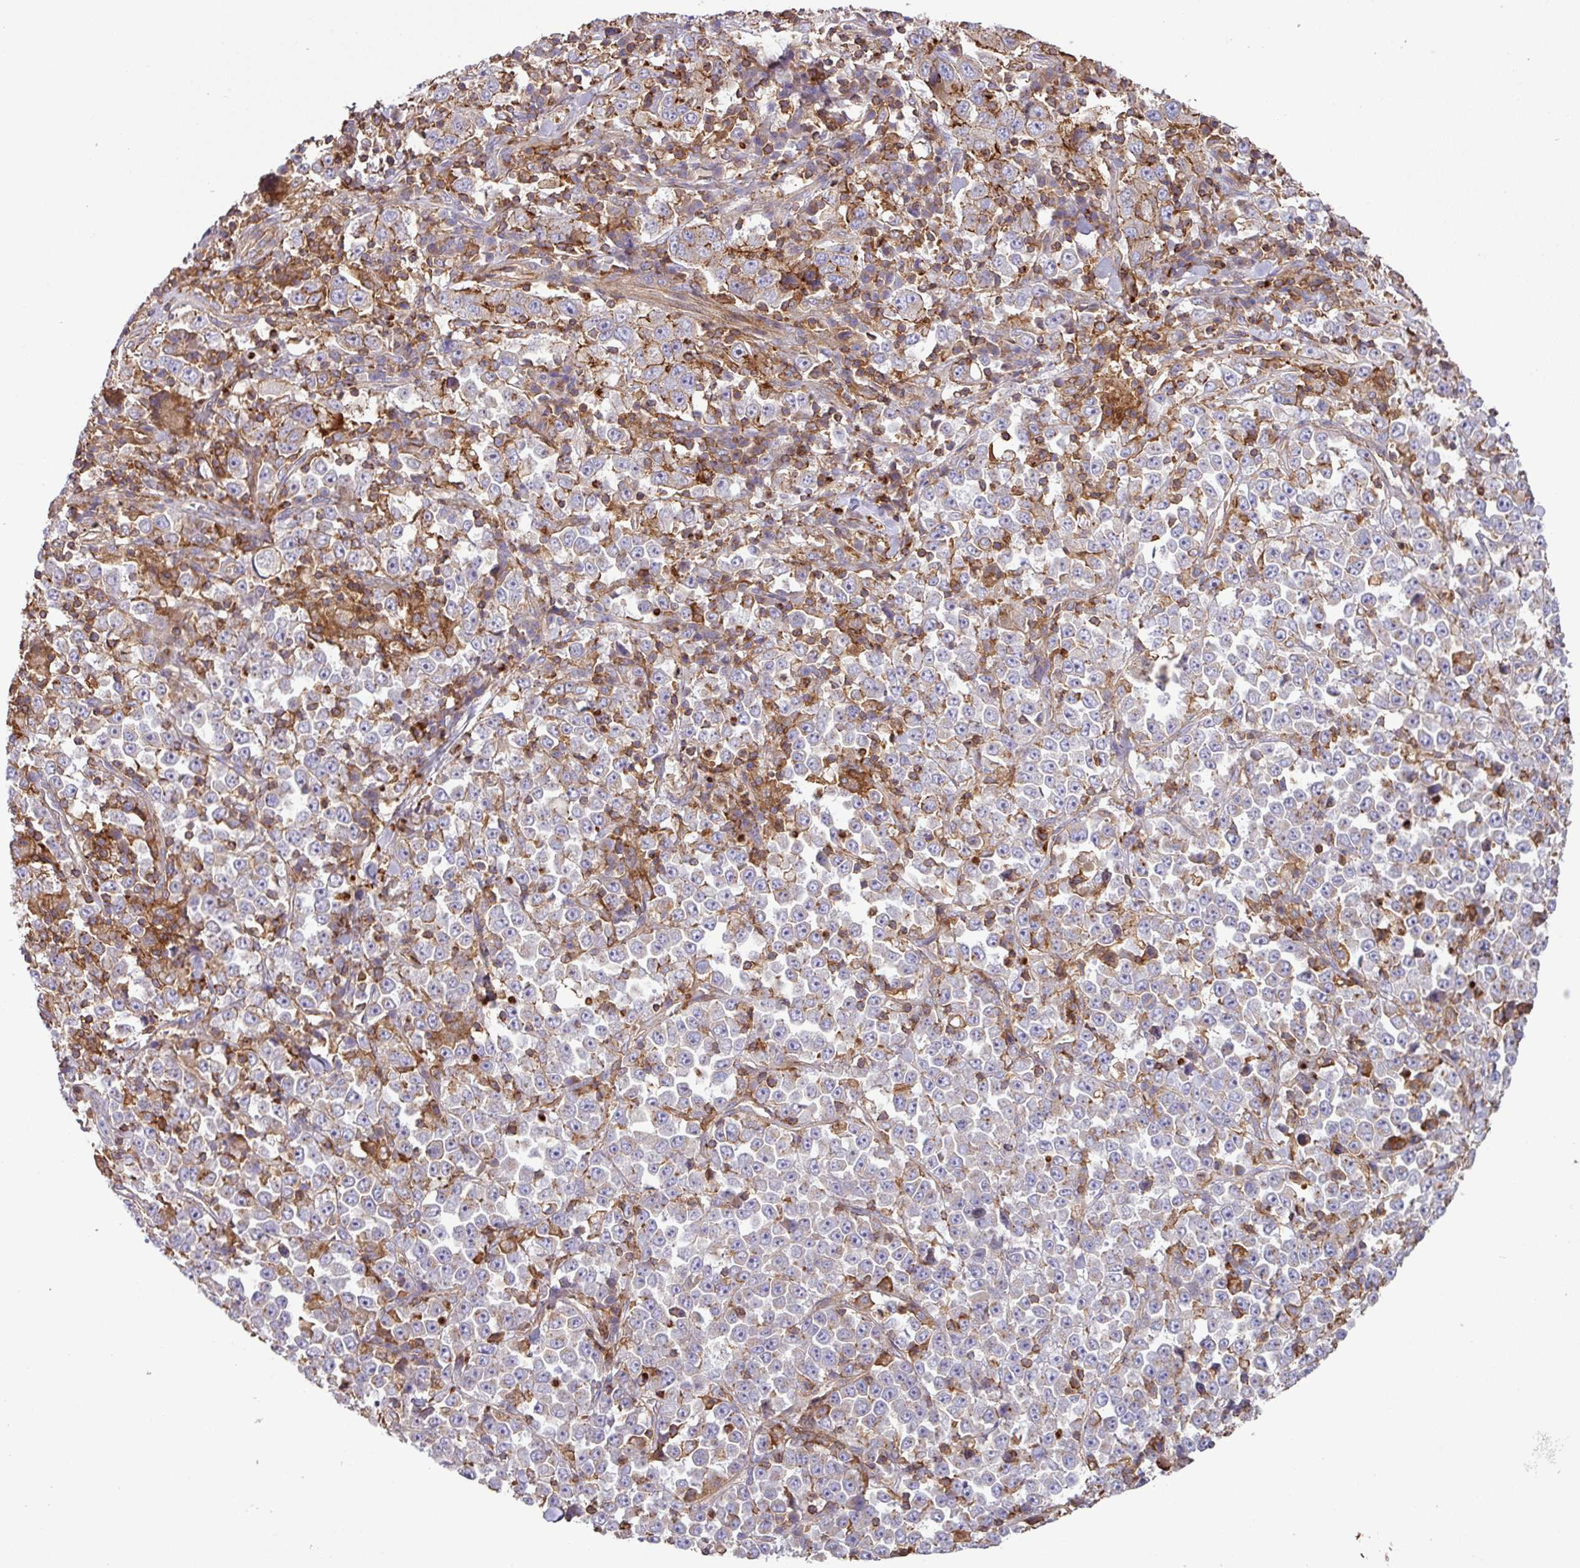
{"staining": {"intensity": "negative", "quantity": "none", "location": "none"}, "tissue": "stomach cancer", "cell_type": "Tumor cells", "image_type": "cancer", "snomed": [{"axis": "morphology", "description": "Normal tissue, NOS"}, {"axis": "morphology", "description": "Adenocarcinoma, NOS"}, {"axis": "topography", "description": "Stomach, upper"}, {"axis": "topography", "description": "Stomach"}], "caption": "IHC of adenocarcinoma (stomach) demonstrates no positivity in tumor cells.", "gene": "RIC1", "patient": {"sex": "male", "age": 59}}